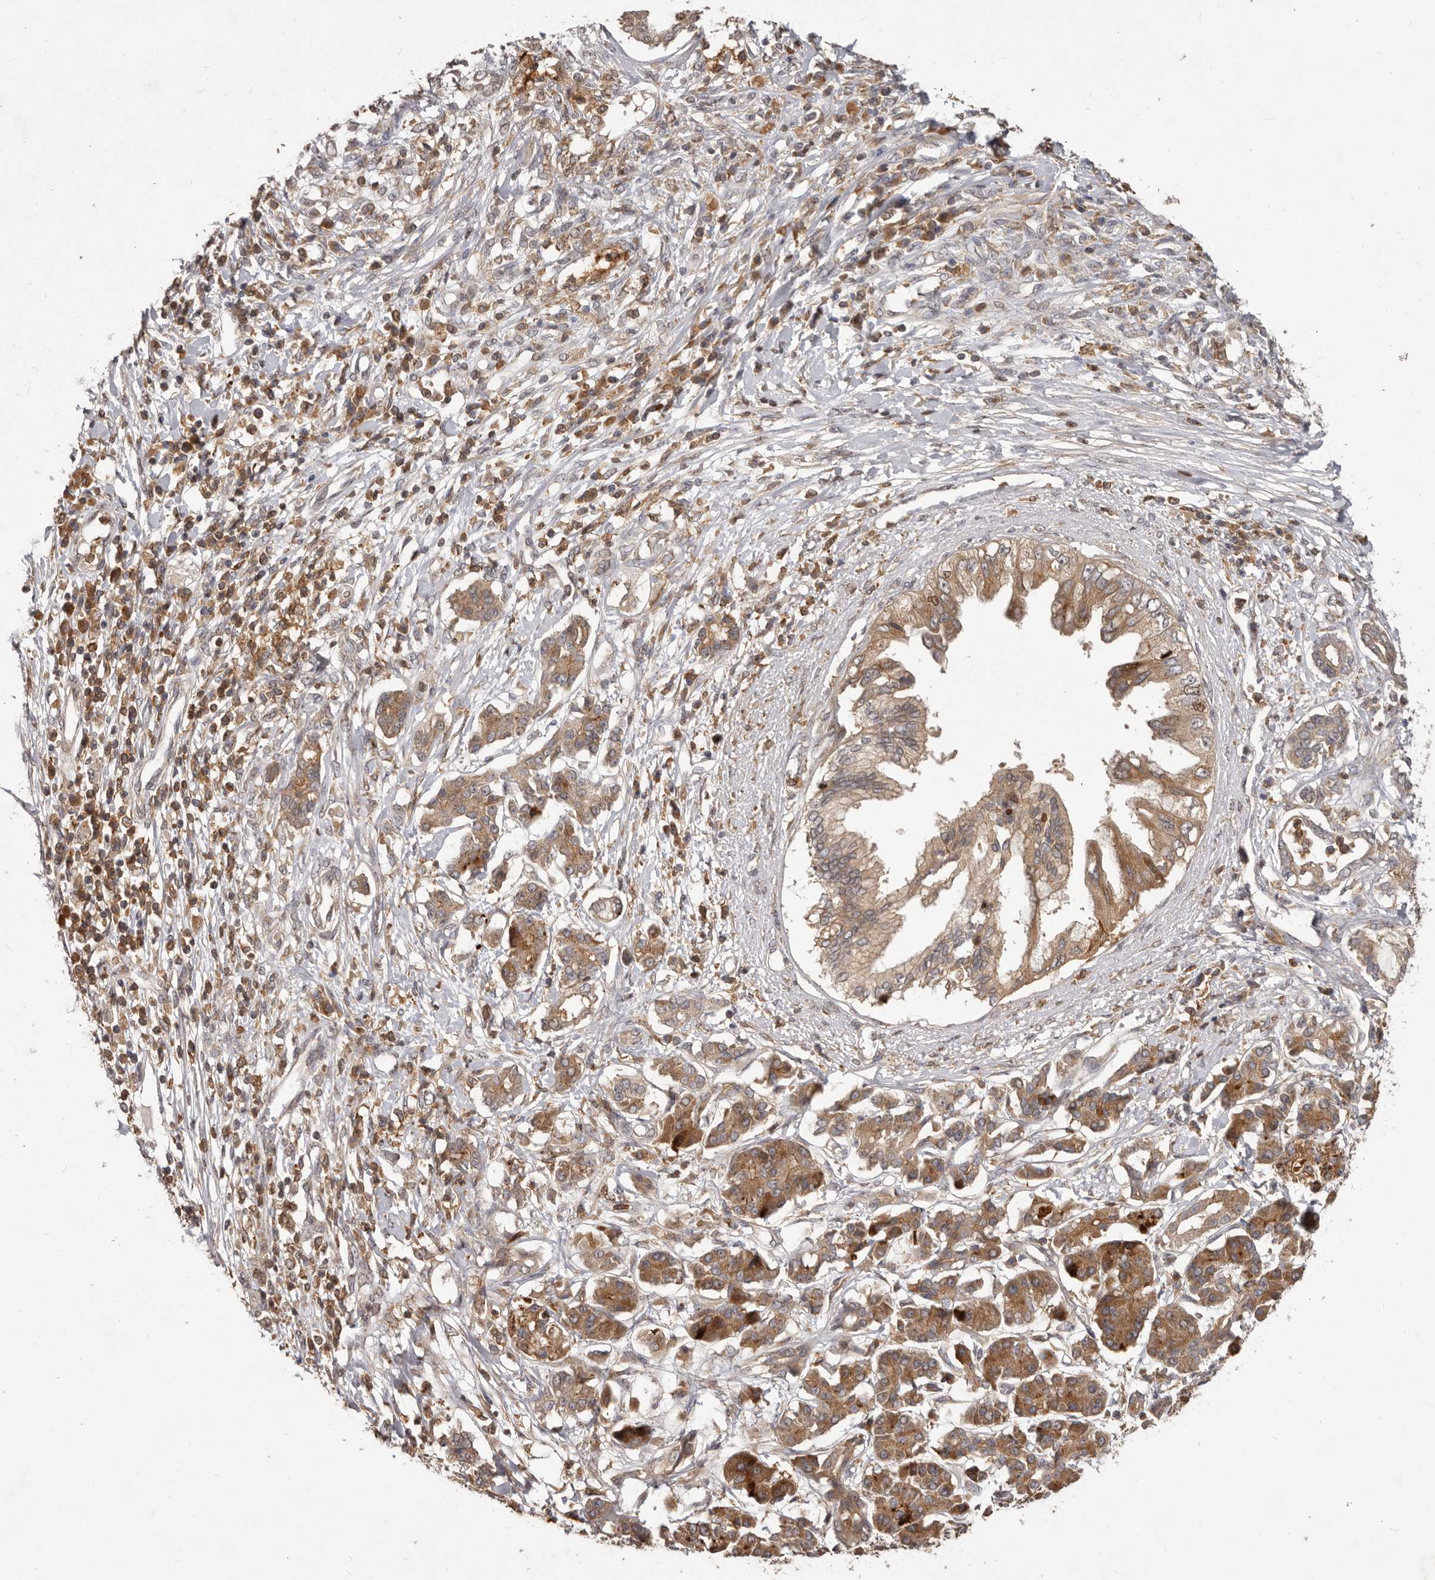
{"staining": {"intensity": "moderate", "quantity": ">75%", "location": "cytoplasmic/membranous"}, "tissue": "pancreatic cancer", "cell_type": "Tumor cells", "image_type": "cancer", "snomed": [{"axis": "morphology", "description": "Adenocarcinoma, NOS"}, {"axis": "topography", "description": "Pancreas"}], "caption": "Adenocarcinoma (pancreatic) was stained to show a protein in brown. There is medium levels of moderate cytoplasmic/membranous staining in about >75% of tumor cells. Using DAB (3,3'-diaminobenzidine) (brown) and hematoxylin (blue) stains, captured at high magnification using brightfield microscopy.", "gene": "RNF187", "patient": {"sex": "female", "age": 56}}